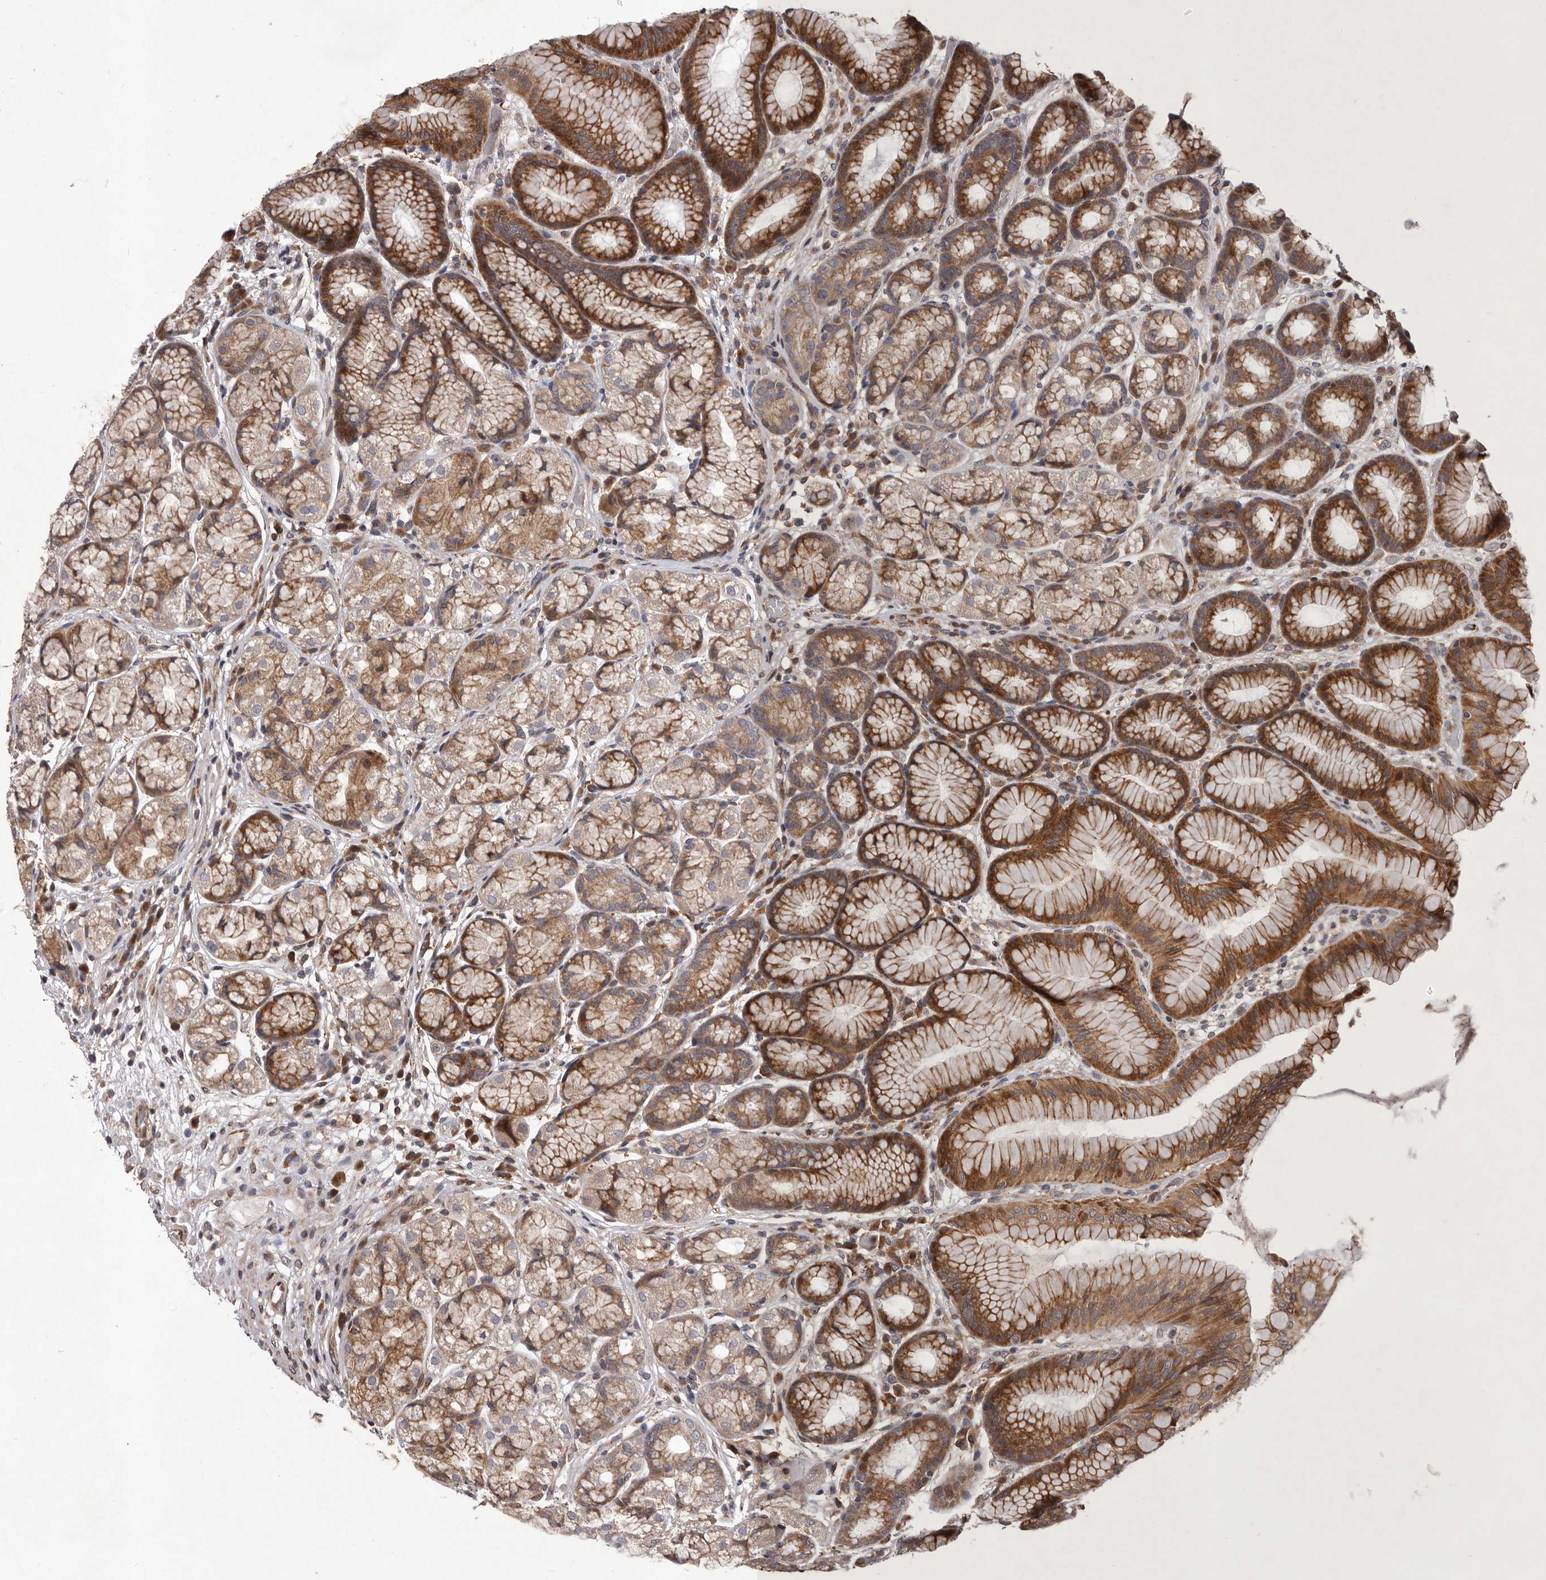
{"staining": {"intensity": "moderate", "quantity": ">75%", "location": "cytoplasmic/membranous"}, "tissue": "stomach", "cell_type": "Glandular cells", "image_type": "normal", "snomed": [{"axis": "morphology", "description": "Normal tissue, NOS"}, {"axis": "topography", "description": "Stomach"}], "caption": "This micrograph exhibits benign stomach stained with immunohistochemistry (IHC) to label a protein in brown. The cytoplasmic/membranous of glandular cells show moderate positivity for the protein. Nuclei are counter-stained blue.", "gene": "GADD45B", "patient": {"sex": "male", "age": 57}}